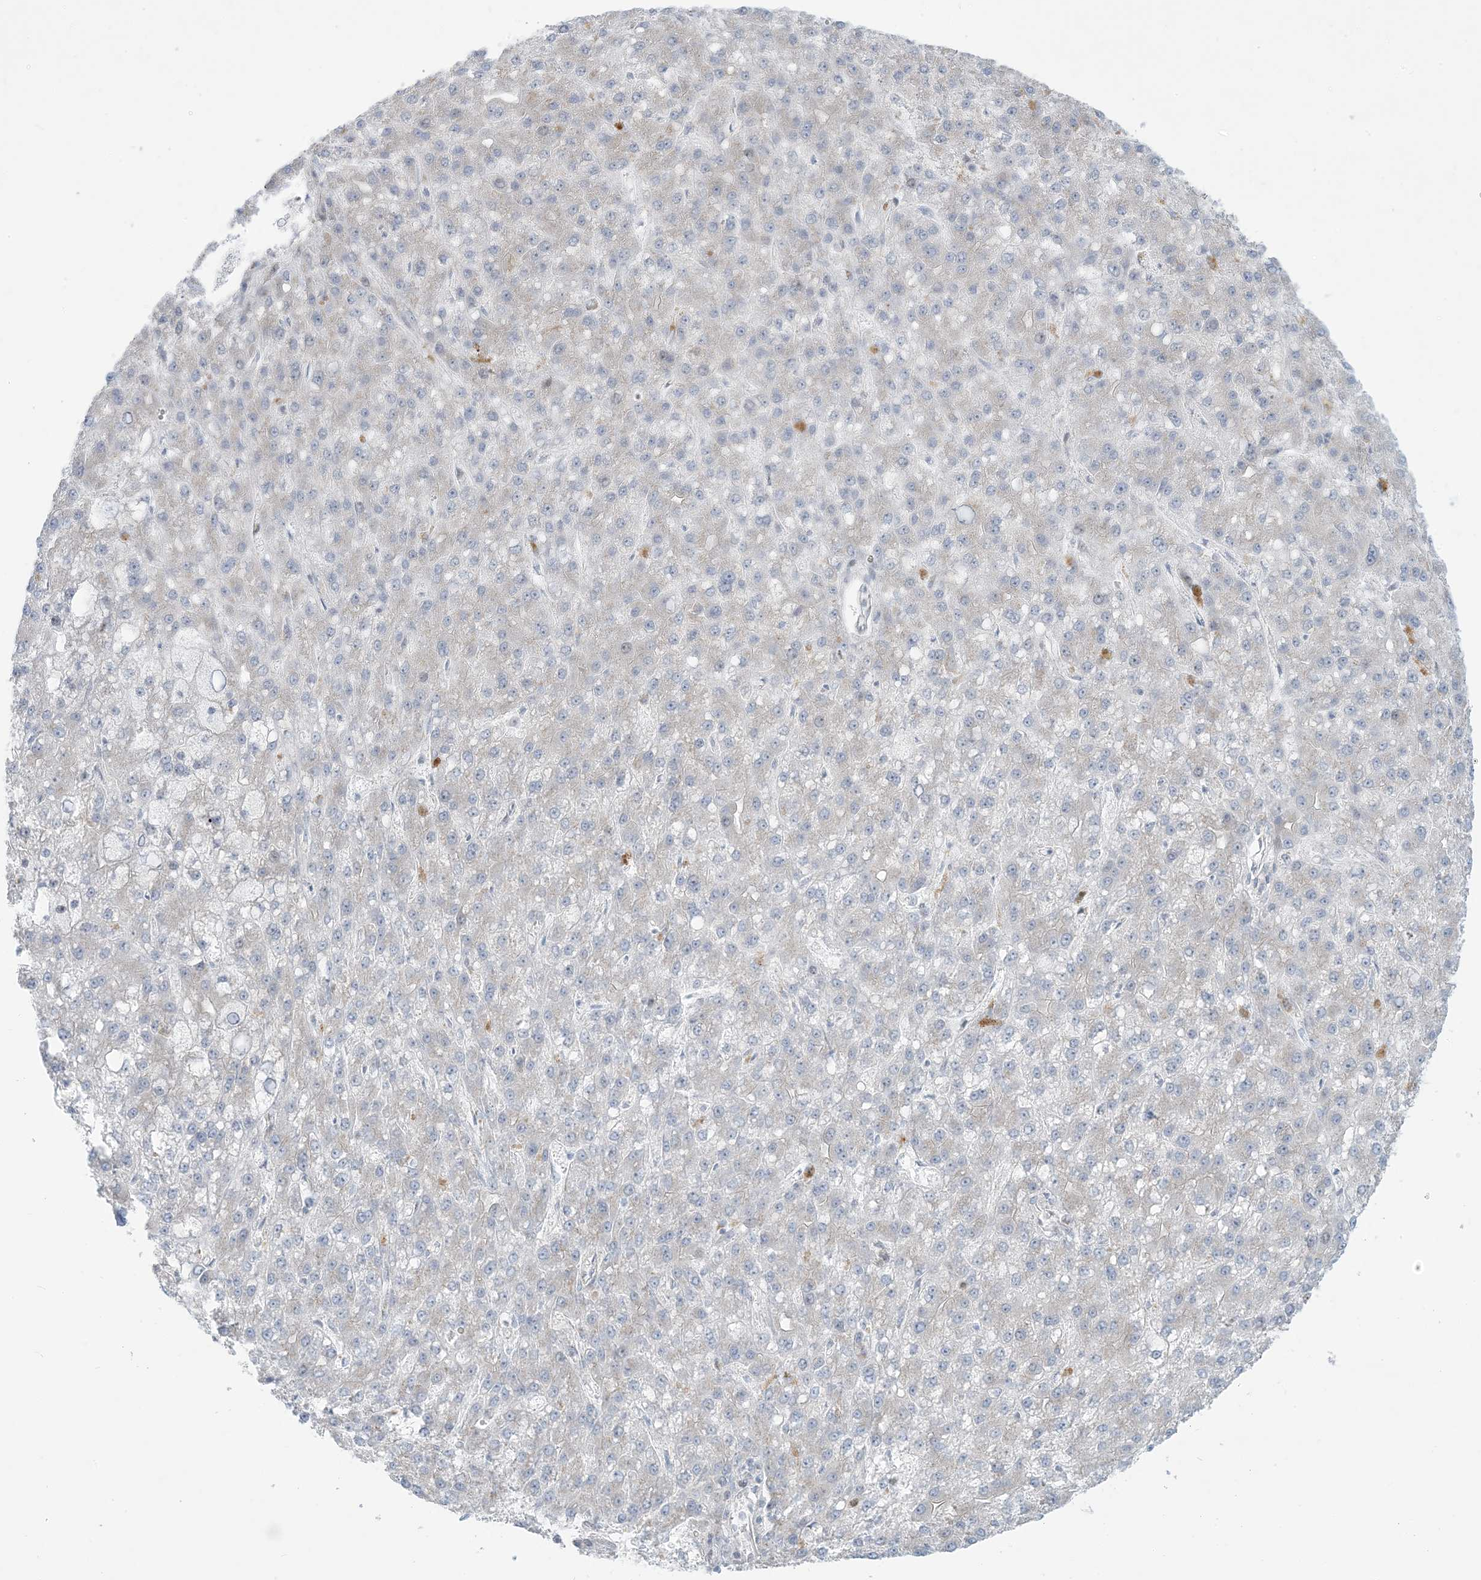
{"staining": {"intensity": "negative", "quantity": "none", "location": "none"}, "tissue": "liver cancer", "cell_type": "Tumor cells", "image_type": "cancer", "snomed": [{"axis": "morphology", "description": "Carcinoma, Hepatocellular, NOS"}, {"axis": "topography", "description": "Liver"}], "caption": "DAB (3,3'-diaminobenzidine) immunohistochemical staining of human liver cancer (hepatocellular carcinoma) exhibits no significant expression in tumor cells.", "gene": "AFTPH", "patient": {"sex": "male", "age": 67}}